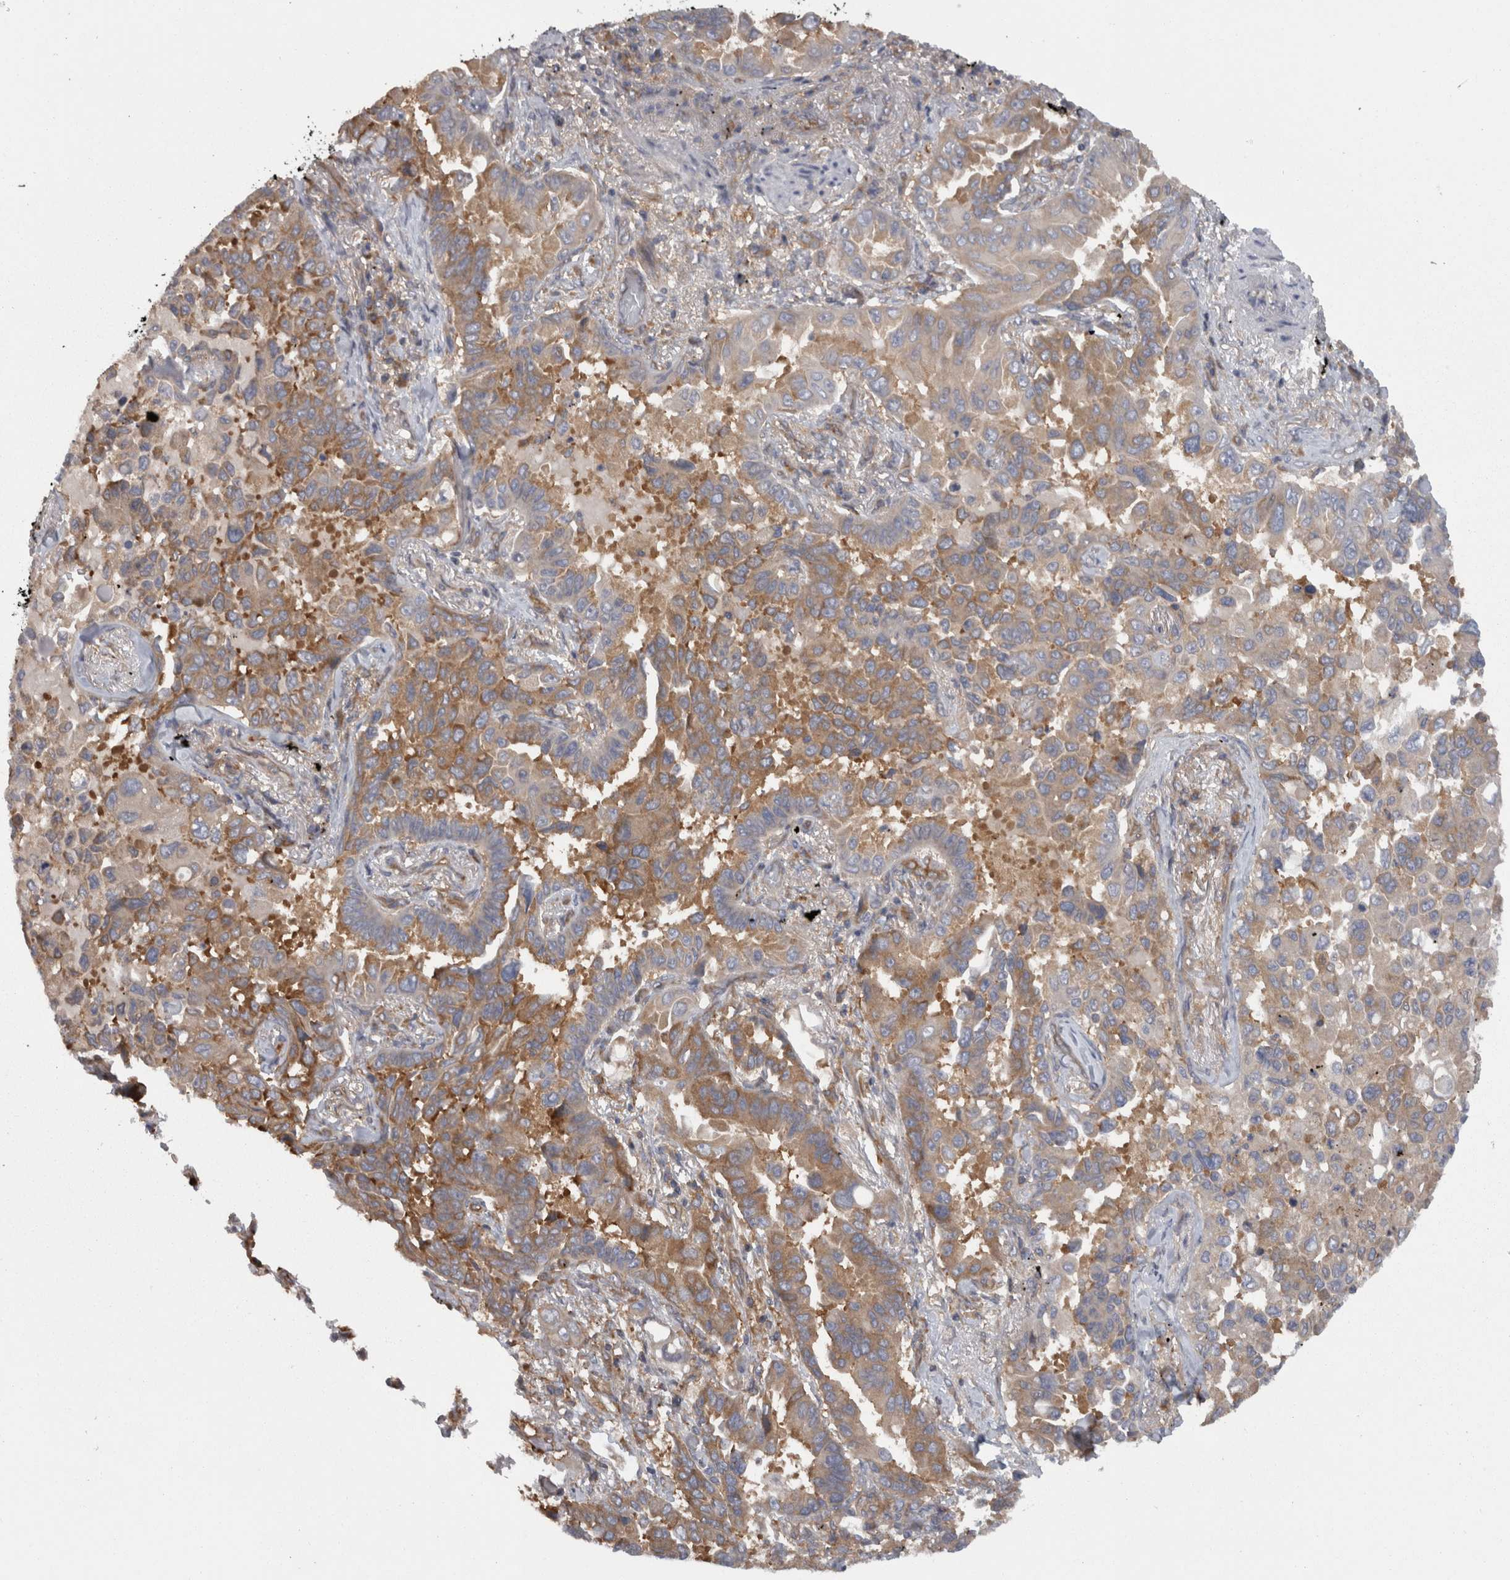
{"staining": {"intensity": "moderate", "quantity": "25%-75%", "location": "cytoplasmic/membranous"}, "tissue": "lung cancer", "cell_type": "Tumor cells", "image_type": "cancer", "snomed": [{"axis": "morphology", "description": "Adenocarcinoma, NOS"}, {"axis": "topography", "description": "Lung"}], "caption": "A photomicrograph of human lung adenocarcinoma stained for a protein demonstrates moderate cytoplasmic/membranous brown staining in tumor cells.", "gene": "SMCR8", "patient": {"sex": "female", "age": 67}}